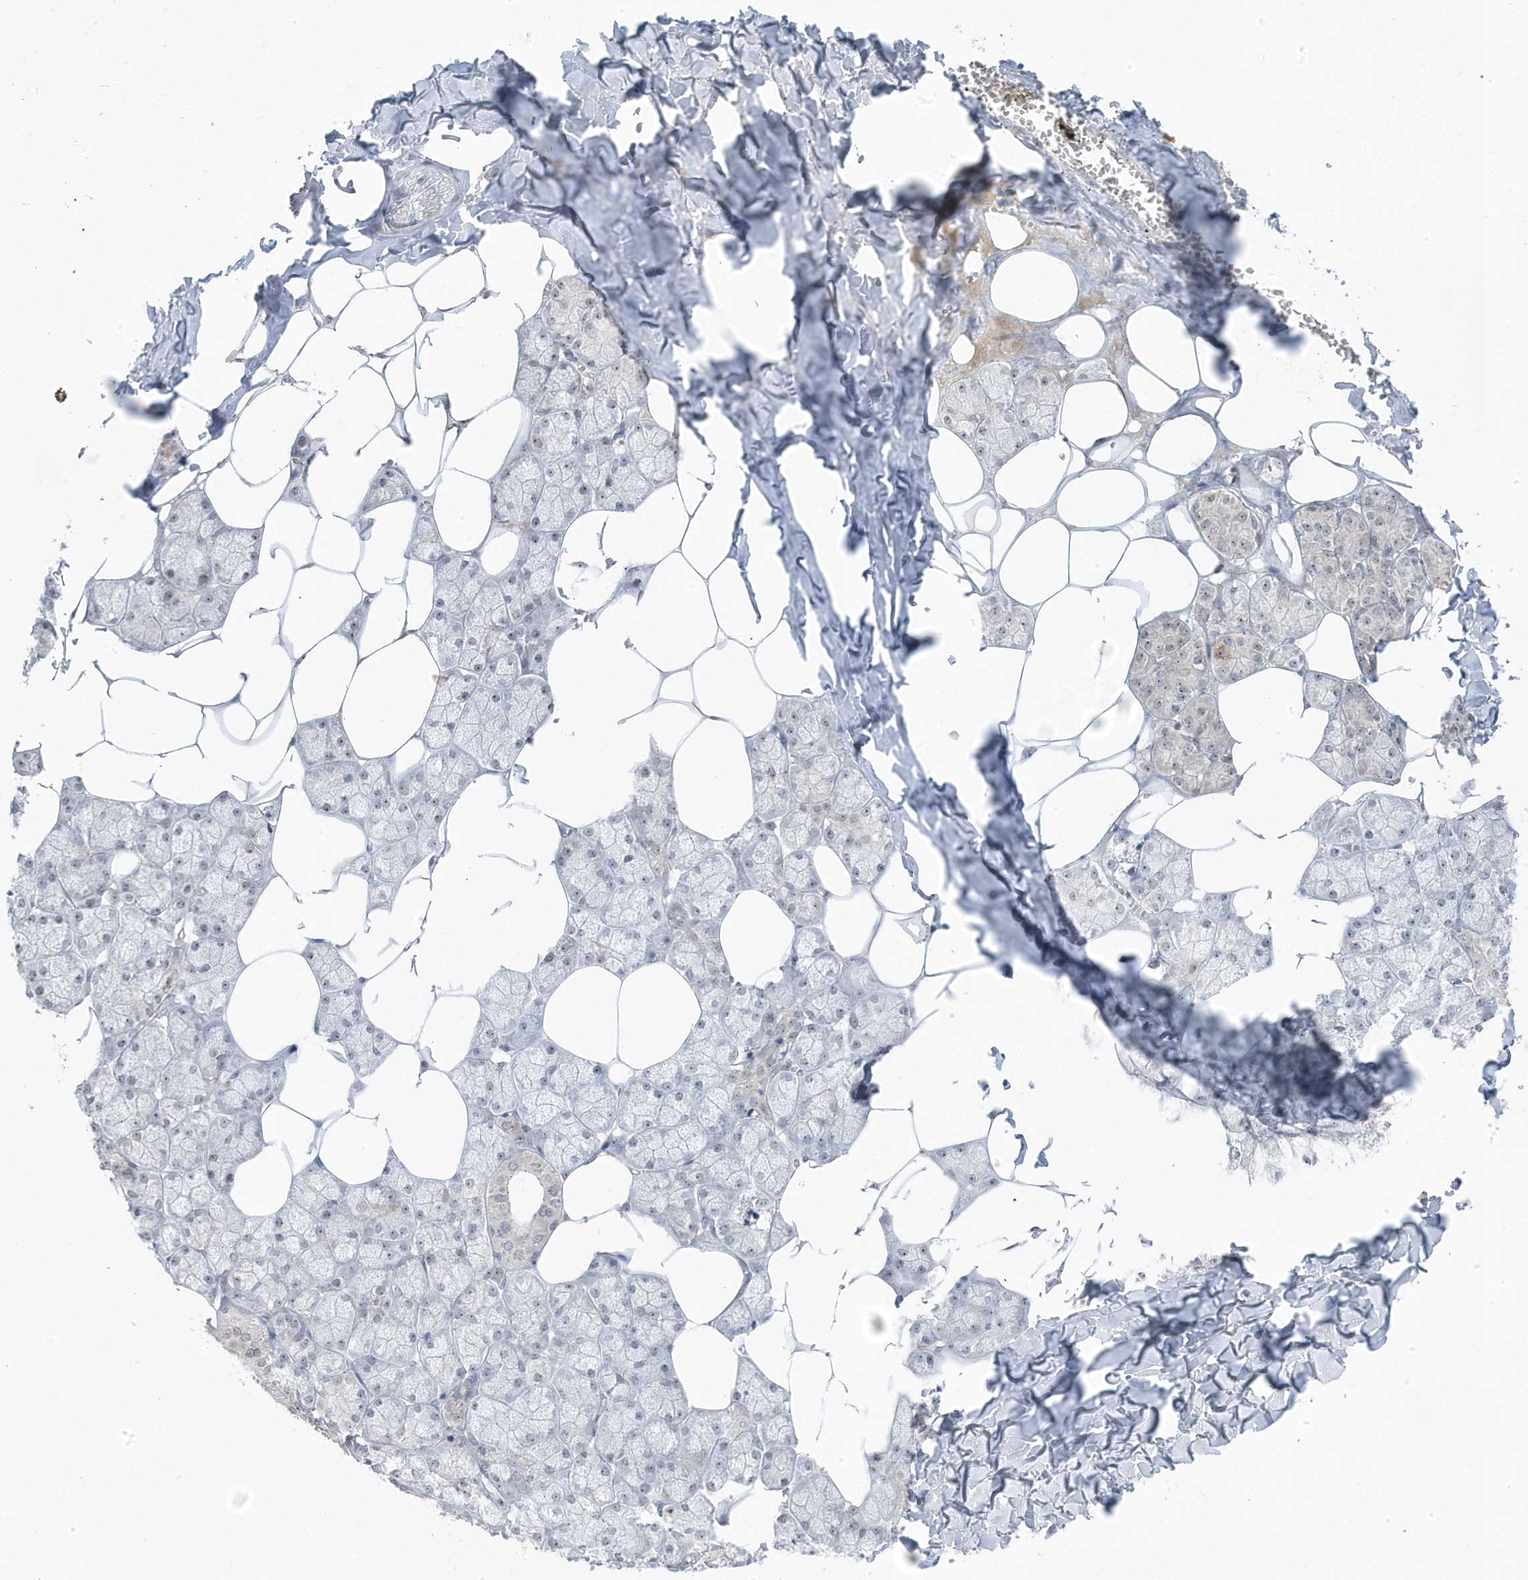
{"staining": {"intensity": "weak", "quantity": "<25%", "location": "cytoplasmic/membranous,nuclear"}, "tissue": "salivary gland", "cell_type": "Glandular cells", "image_type": "normal", "snomed": [{"axis": "morphology", "description": "Normal tissue, NOS"}, {"axis": "topography", "description": "Salivary gland"}], "caption": "High power microscopy histopathology image of an immunohistochemistry (IHC) image of unremarkable salivary gland, revealing no significant expression in glandular cells. Nuclei are stained in blue.", "gene": "TSEN15", "patient": {"sex": "male", "age": 62}}